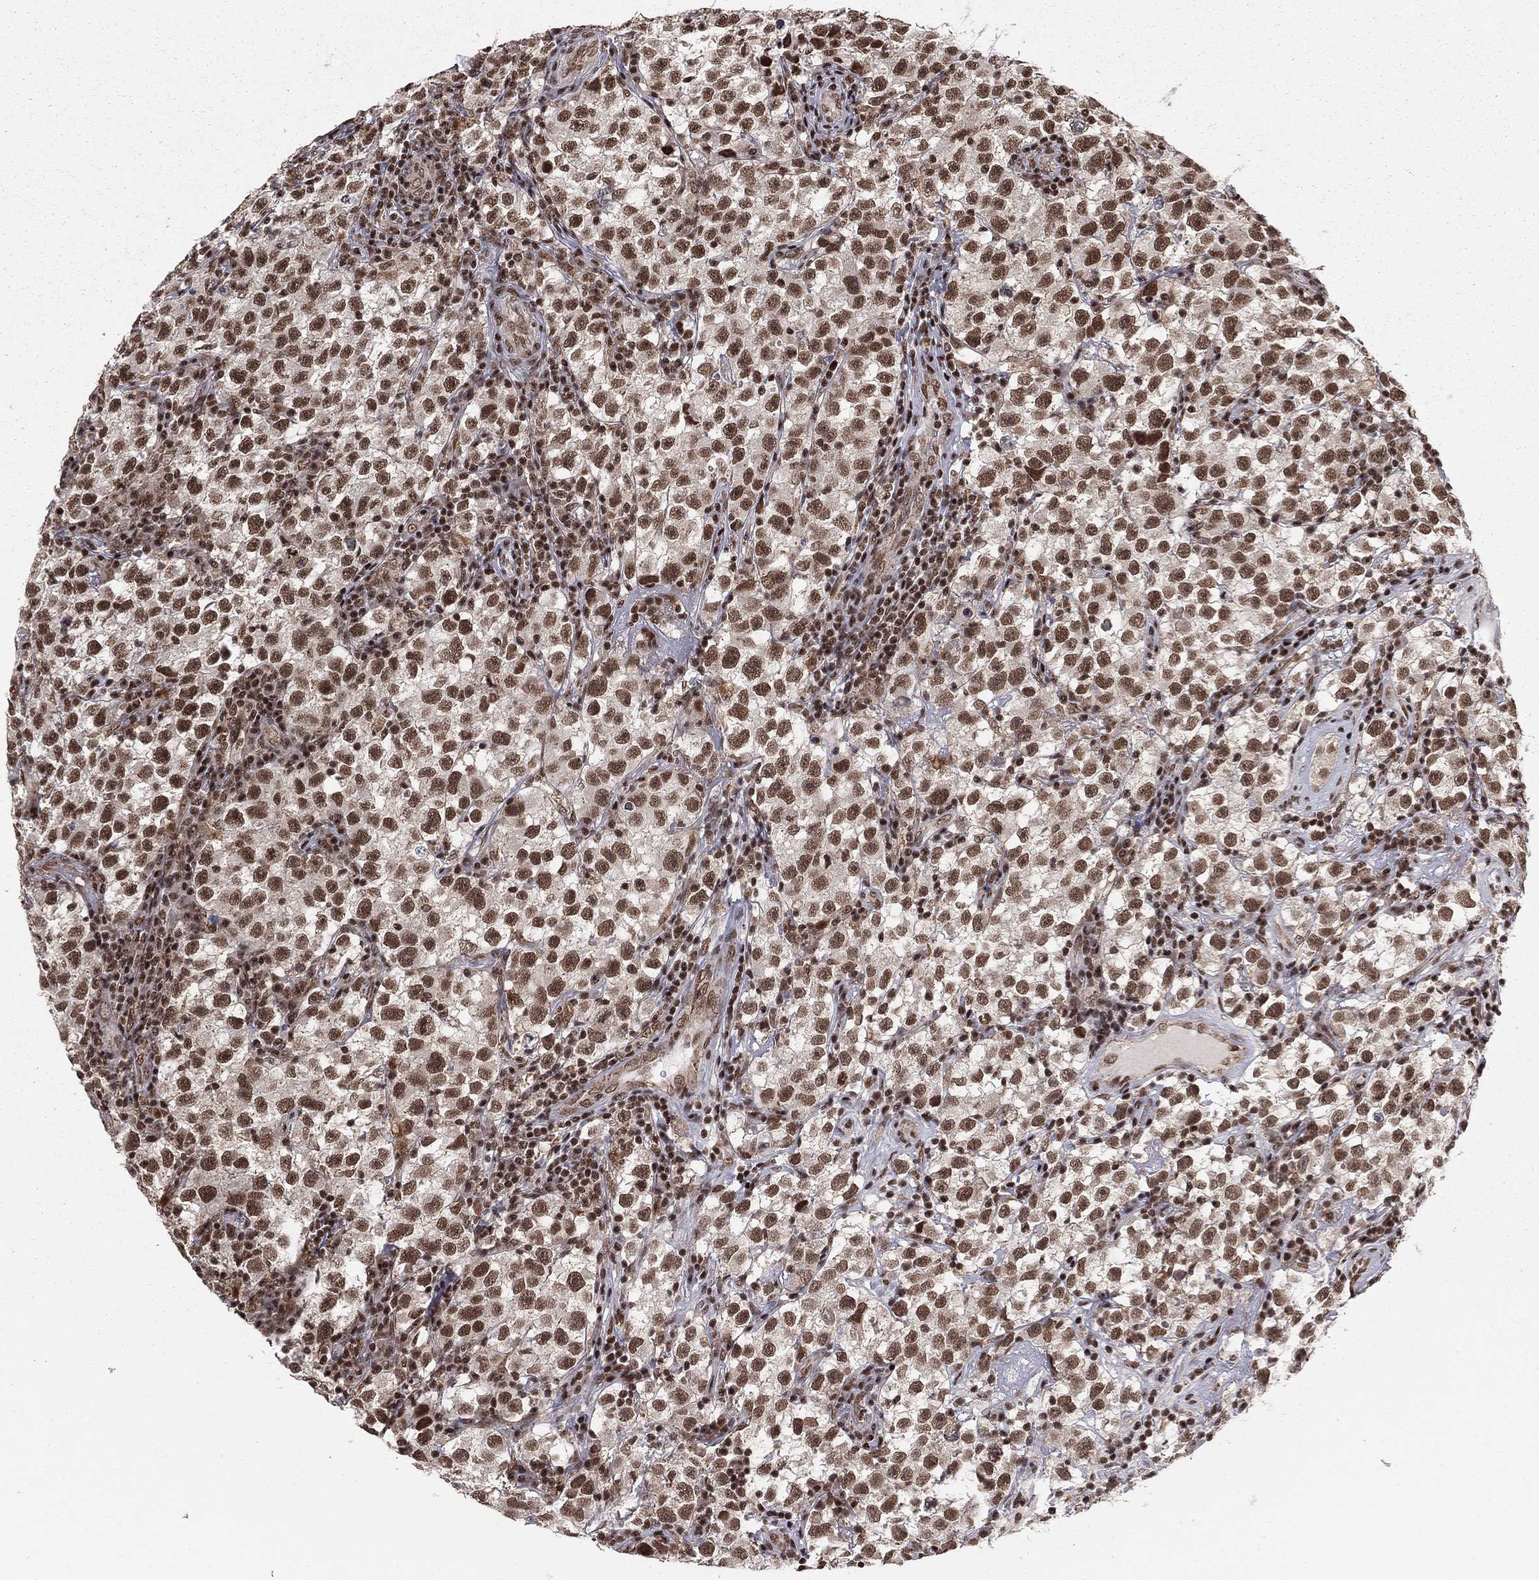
{"staining": {"intensity": "strong", "quantity": ">75%", "location": "nuclear"}, "tissue": "testis cancer", "cell_type": "Tumor cells", "image_type": "cancer", "snomed": [{"axis": "morphology", "description": "Seminoma, NOS"}, {"axis": "topography", "description": "Testis"}], "caption": "Brown immunohistochemical staining in human seminoma (testis) shows strong nuclear positivity in about >75% of tumor cells.", "gene": "NFYB", "patient": {"sex": "male", "age": 22}}